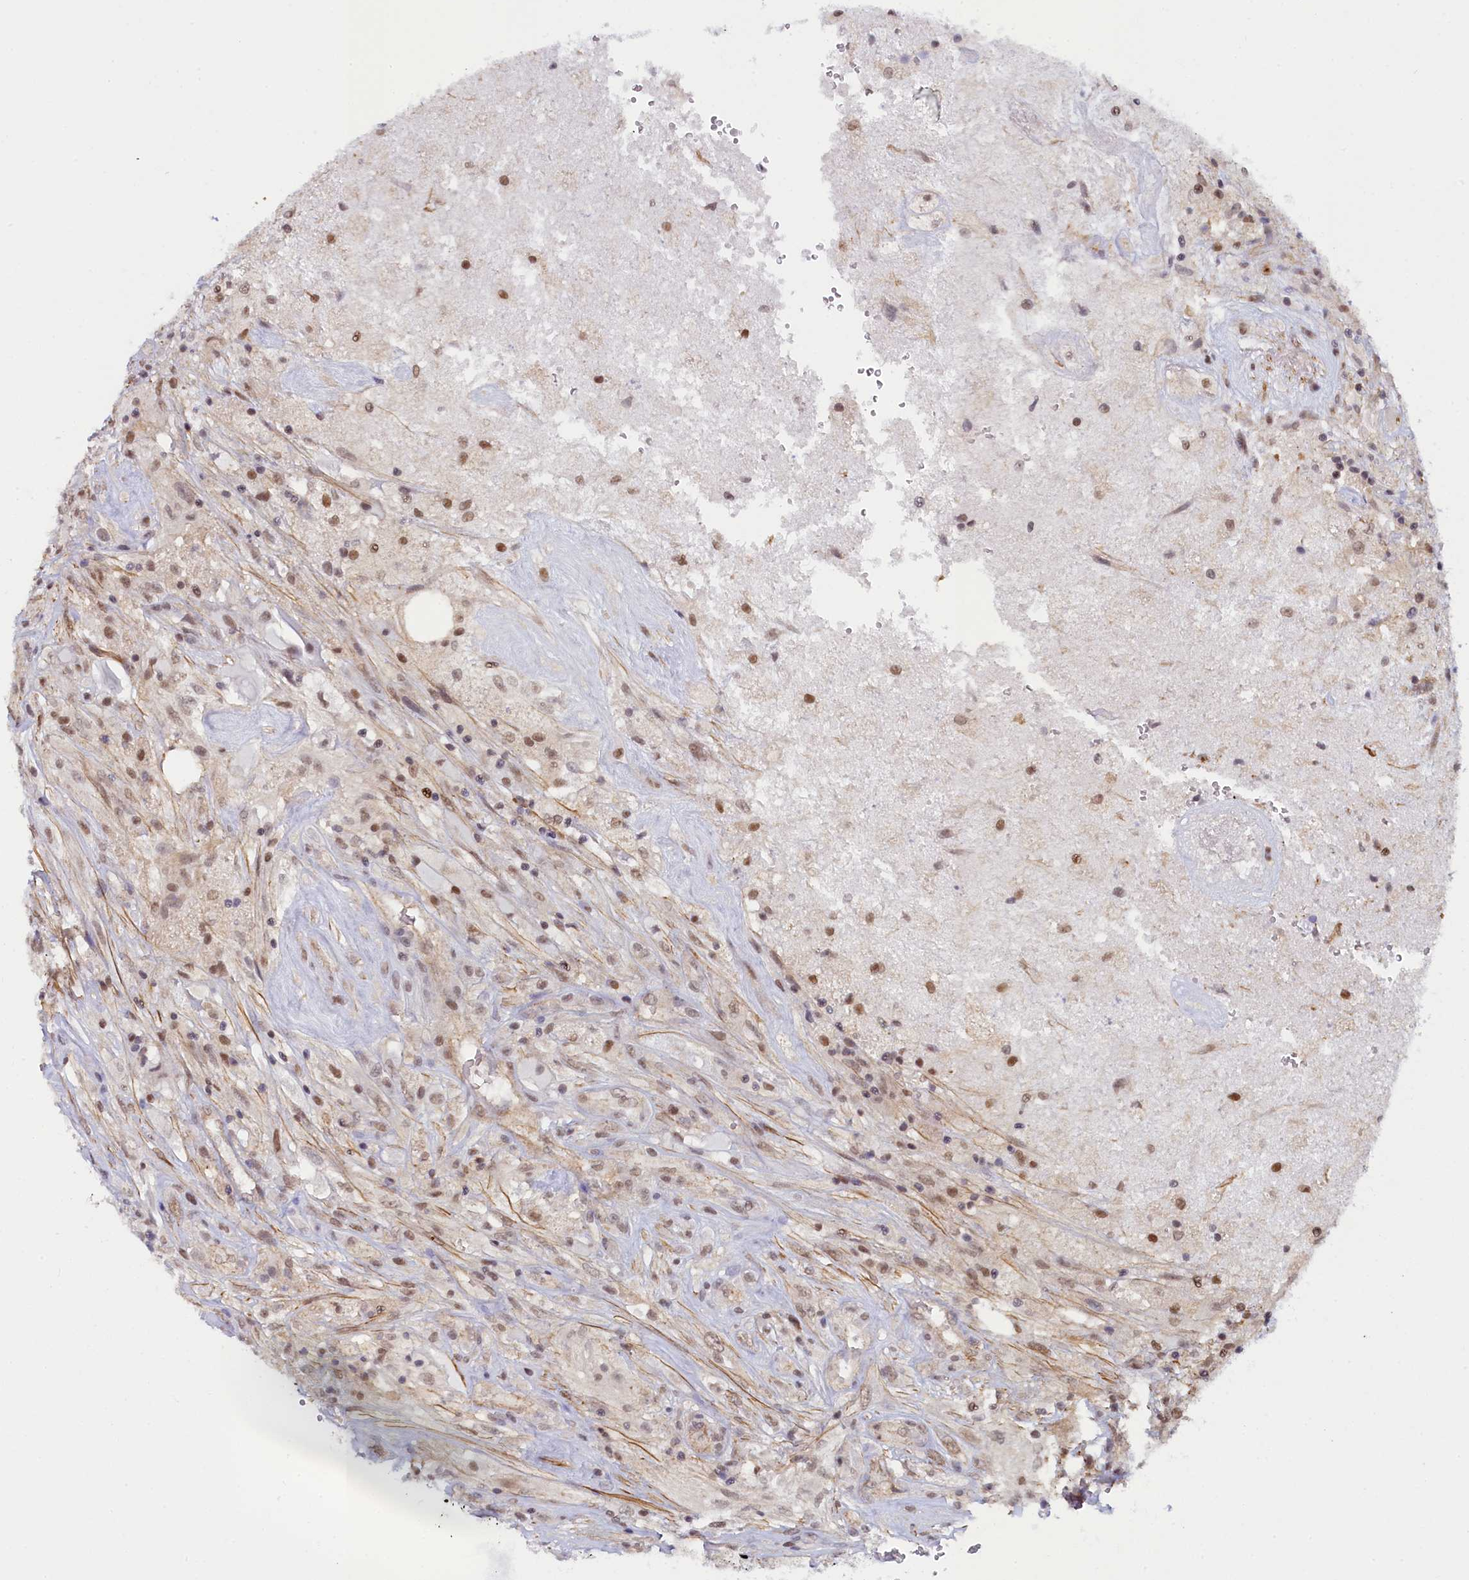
{"staining": {"intensity": "moderate", "quantity": ">75%", "location": "nuclear"}, "tissue": "glioma", "cell_type": "Tumor cells", "image_type": "cancer", "snomed": [{"axis": "morphology", "description": "Glioma, malignant, High grade"}, {"axis": "topography", "description": "Brain"}], "caption": "The histopathology image exhibits immunohistochemical staining of glioma. There is moderate nuclear positivity is identified in about >75% of tumor cells. The staining was performed using DAB, with brown indicating positive protein expression. Nuclei are stained blue with hematoxylin.", "gene": "INTS14", "patient": {"sex": "male", "age": 56}}